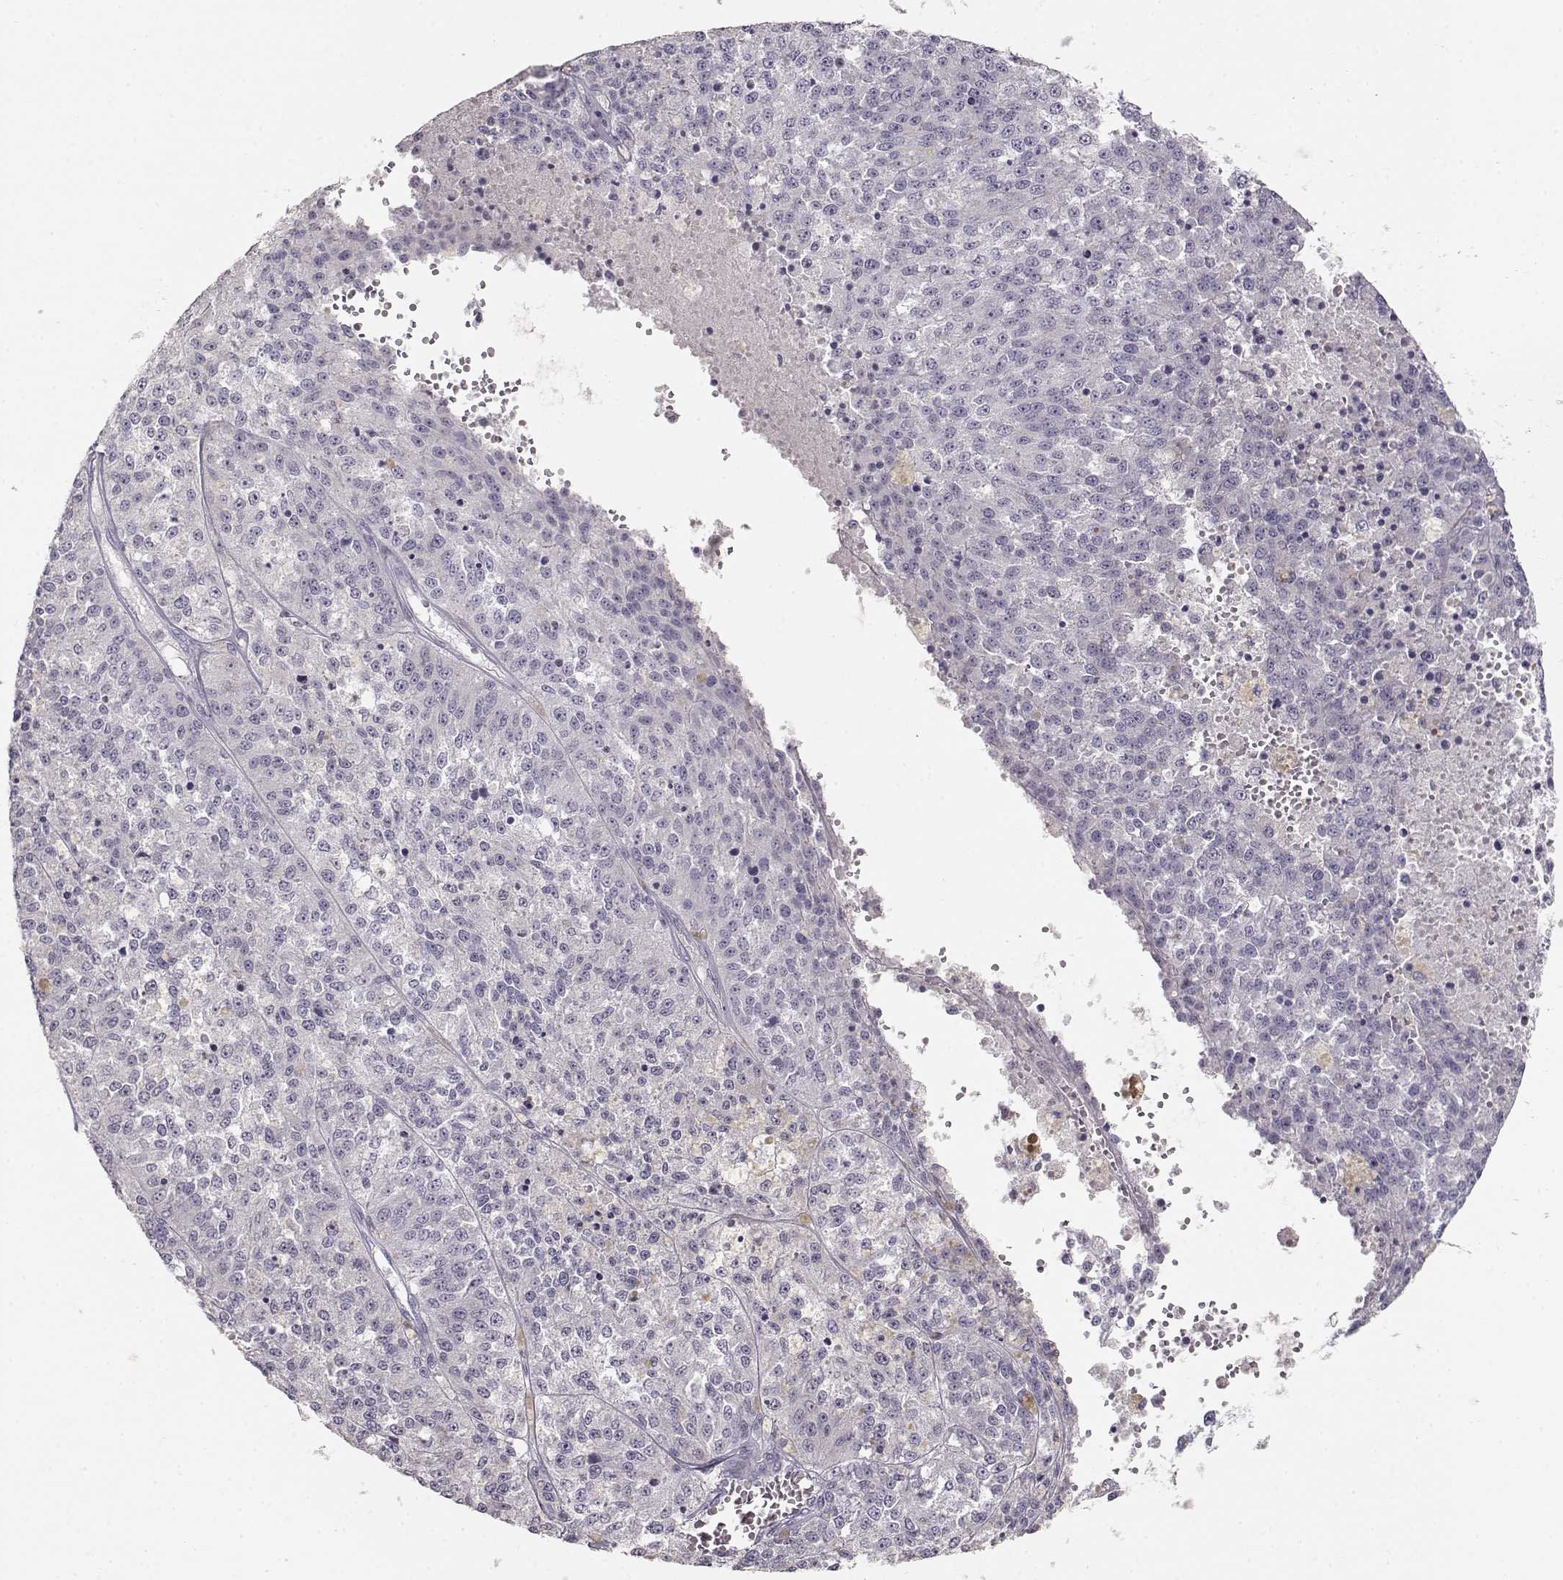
{"staining": {"intensity": "negative", "quantity": "none", "location": "none"}, "tissue": "melanoma", "cell_type": "Tumor cells", "image_type": "cancer", "snomed": [{"axis": "morphology", "description": "Malignant melanoma, Metastatic site"}, {"axis": "topography", "description": "Lymph node"}], "caption": "Malignant melanoma (metastatic site) was stained to show a protein in brown. There is no significant staining in tumor cells.", "gene": "TKTL1", "patient": {"sex": "female", "age": 64}}